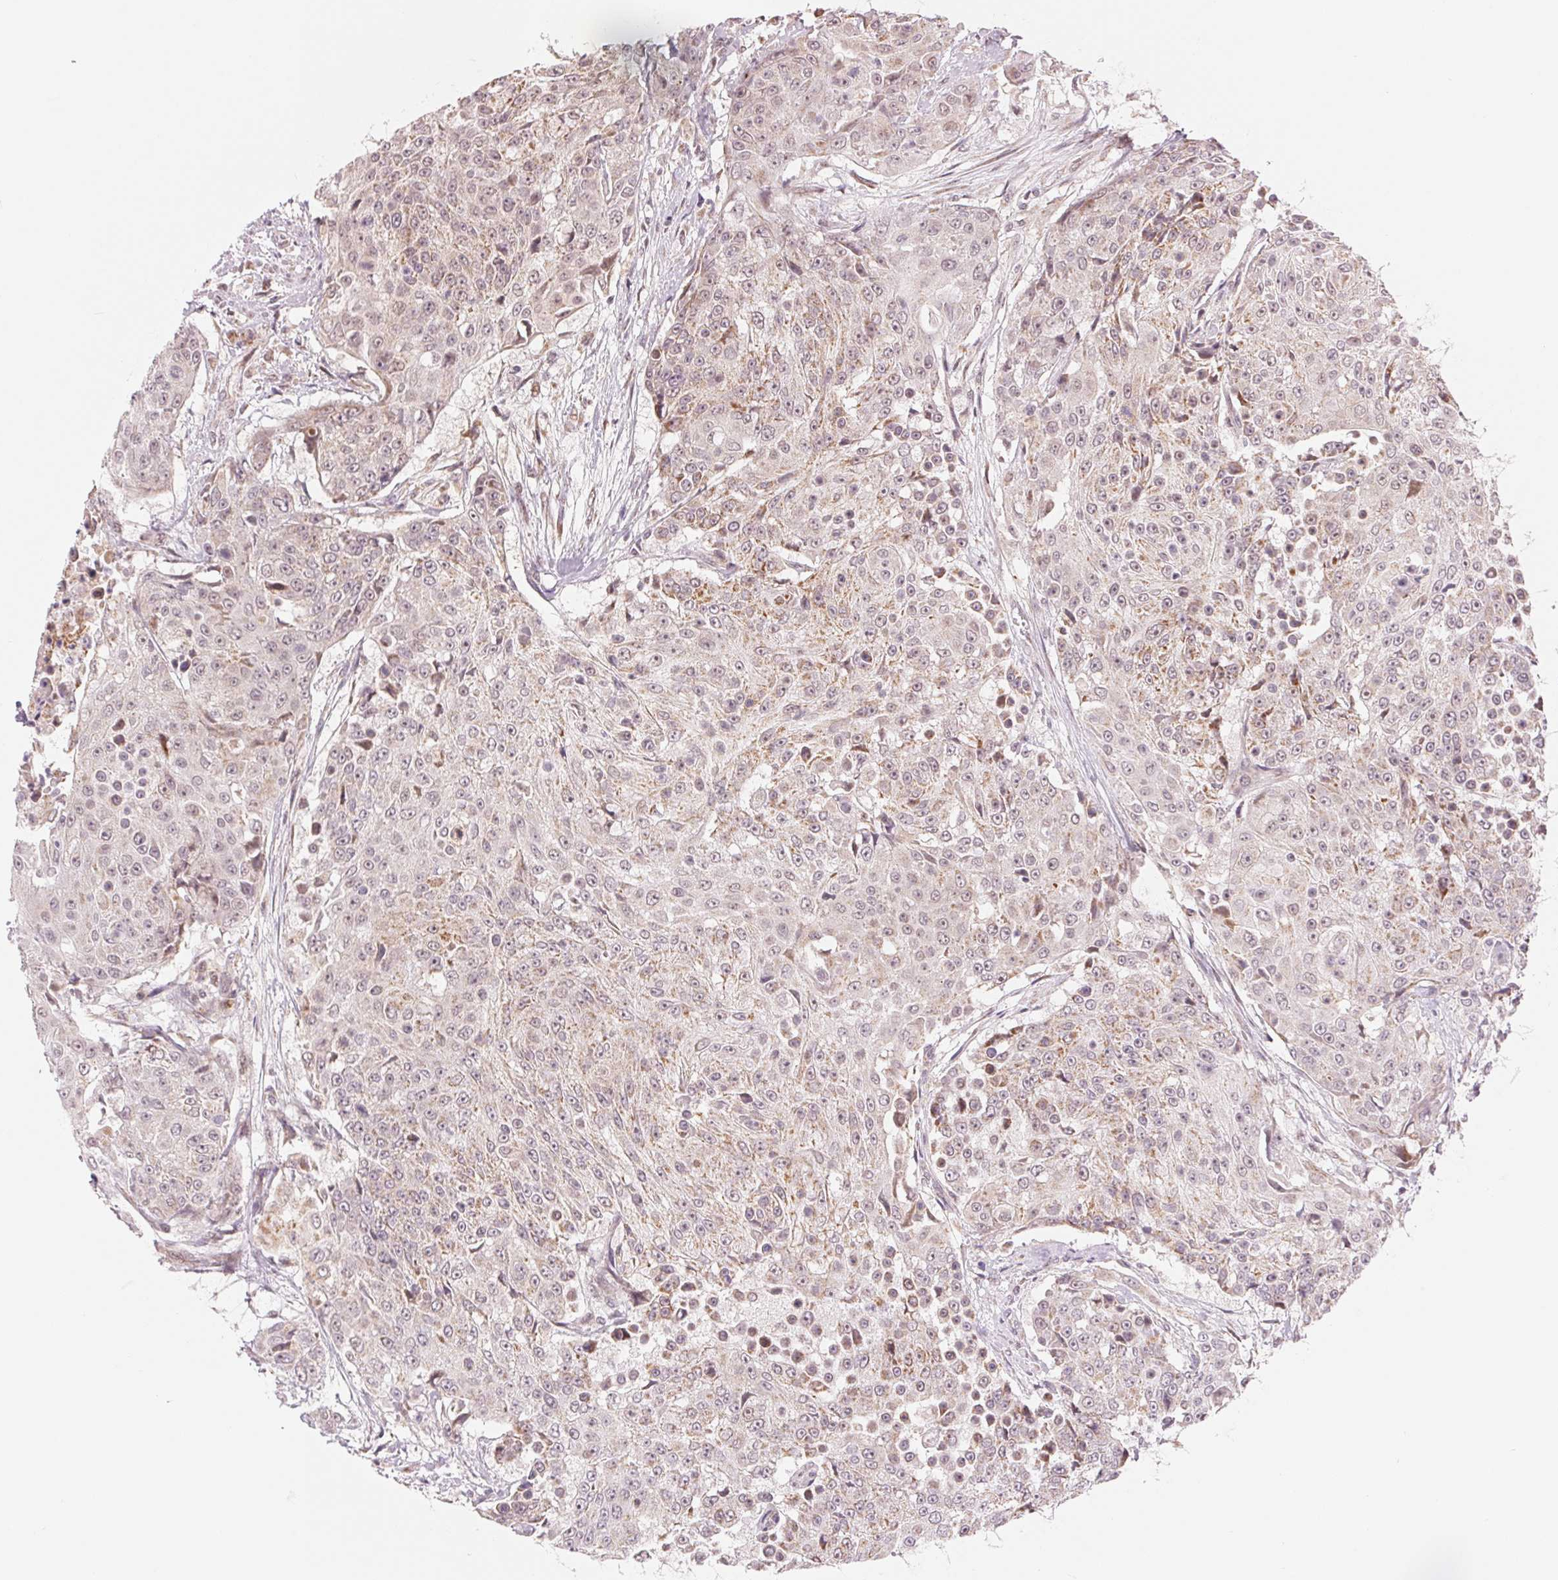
{"staining": {"intensity": "weak", "quantity": "<25%", "location": "cytoplasmic/membranous,nuclear"}, "tissue": "urothelial cancer", "cell_type": "Tumor cells", "image_type": "cancer", "snomed": [{"axis": "morphology", "description": "Urothelial carcinoma, High grade"}, {"axis": "topography", "description": "Urinary bladder"}], "caption": "DAB (3,3'-diaminobenzidine) immunohistochemical staining of urothelial cancer demonstrates no significant positivity in tumor cells.", "gene": "ARHGAP32", "patient": {"sex": "female", "age": 63}}